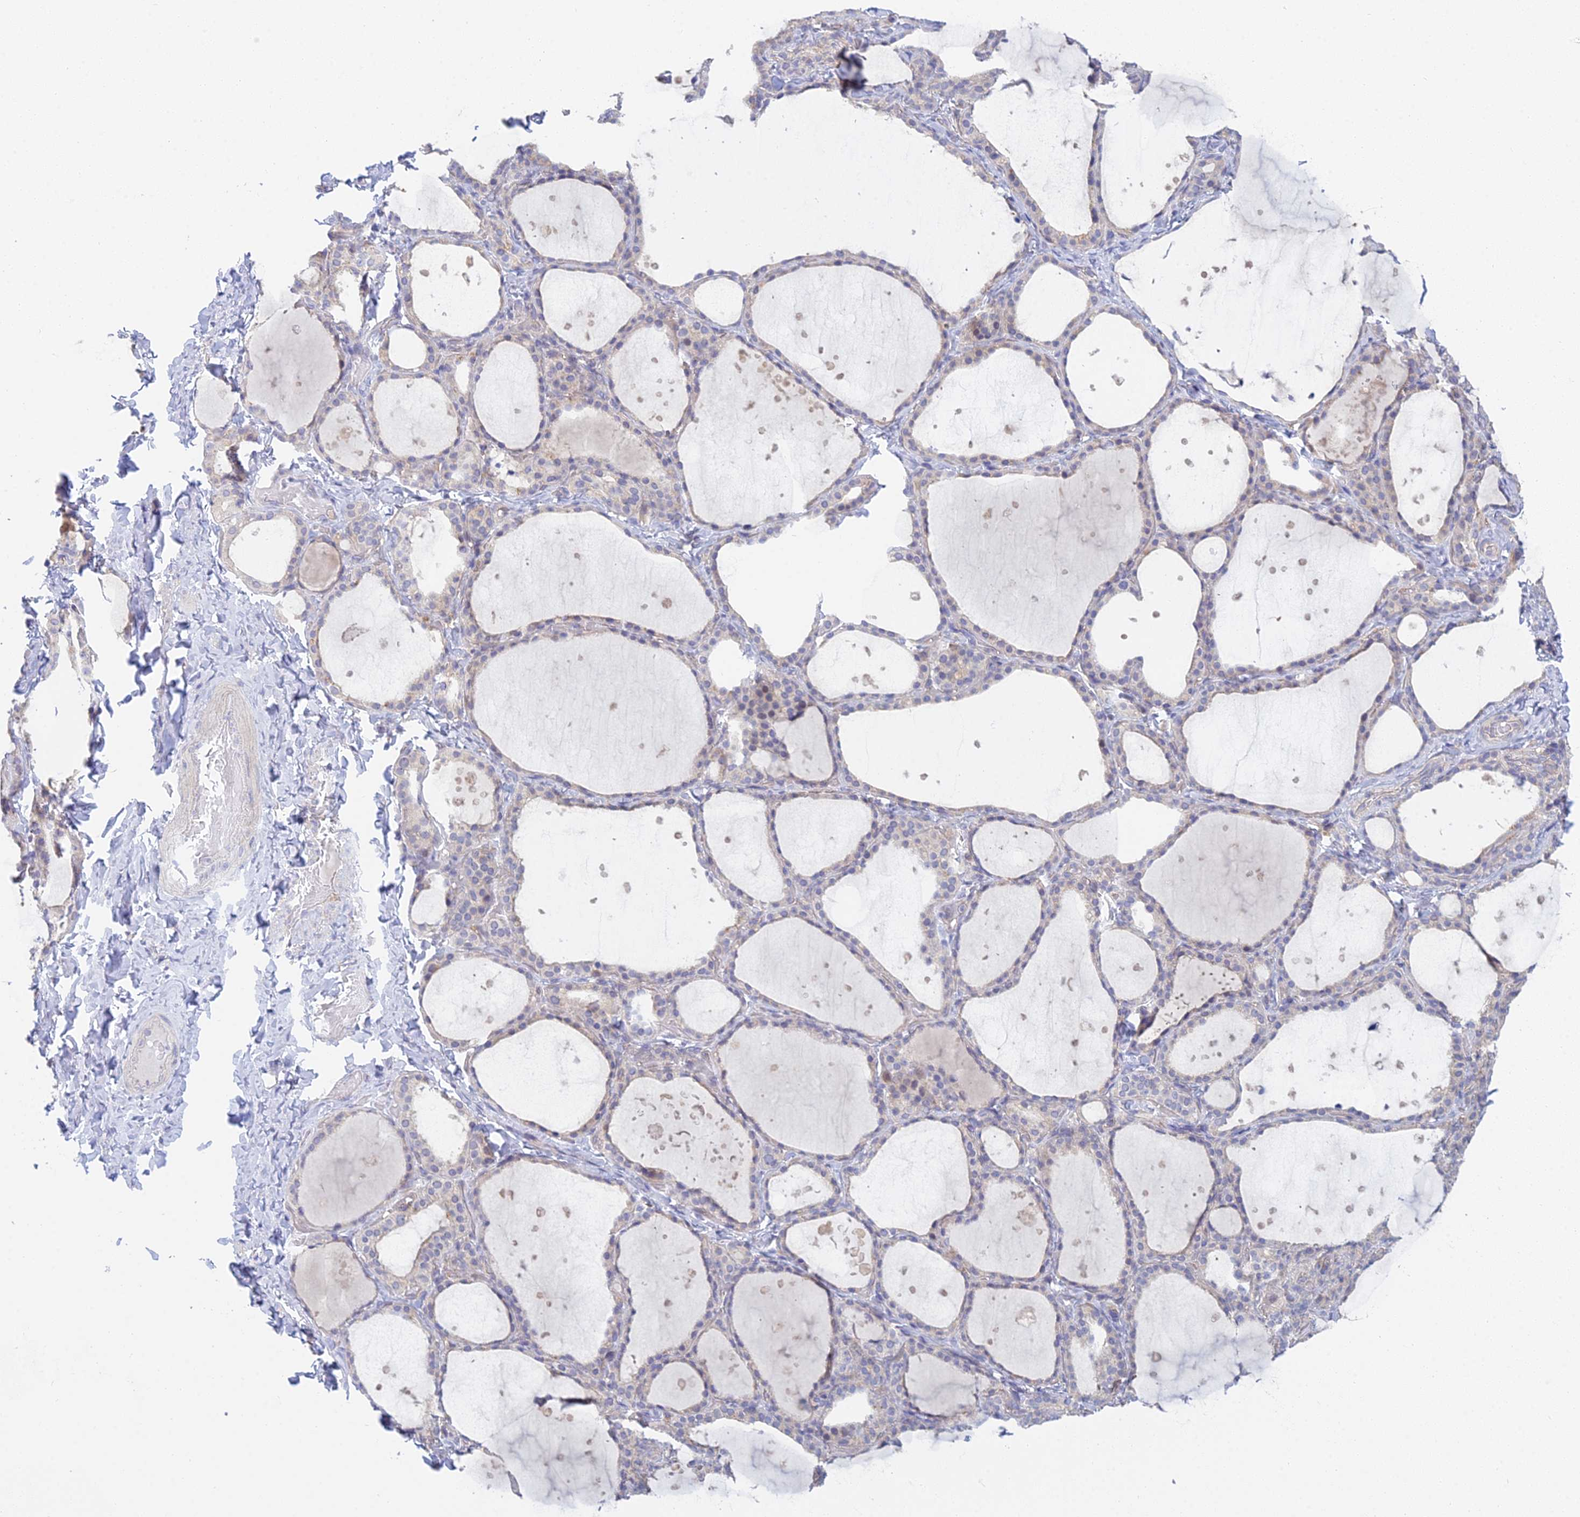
{"staining": {"intensity": "weak", "quantity": "<25%", "location": "cytoplasmic/membranous"}, "tissue": "thyroid gland", "cell_type": "Glandular cells", "image_type": "normal", "snomed": [{"axis": "morphology", "description": "Normal tissue, NOS"}, {"axis": "topography", "description": "Thyroid gland"}], "caption": "Human thyroid gland stained for a protein using IHC demonstrates no expression in glandular cells.", "gene": "METTL26", "patient": {"sex": "female", "age": 44}}